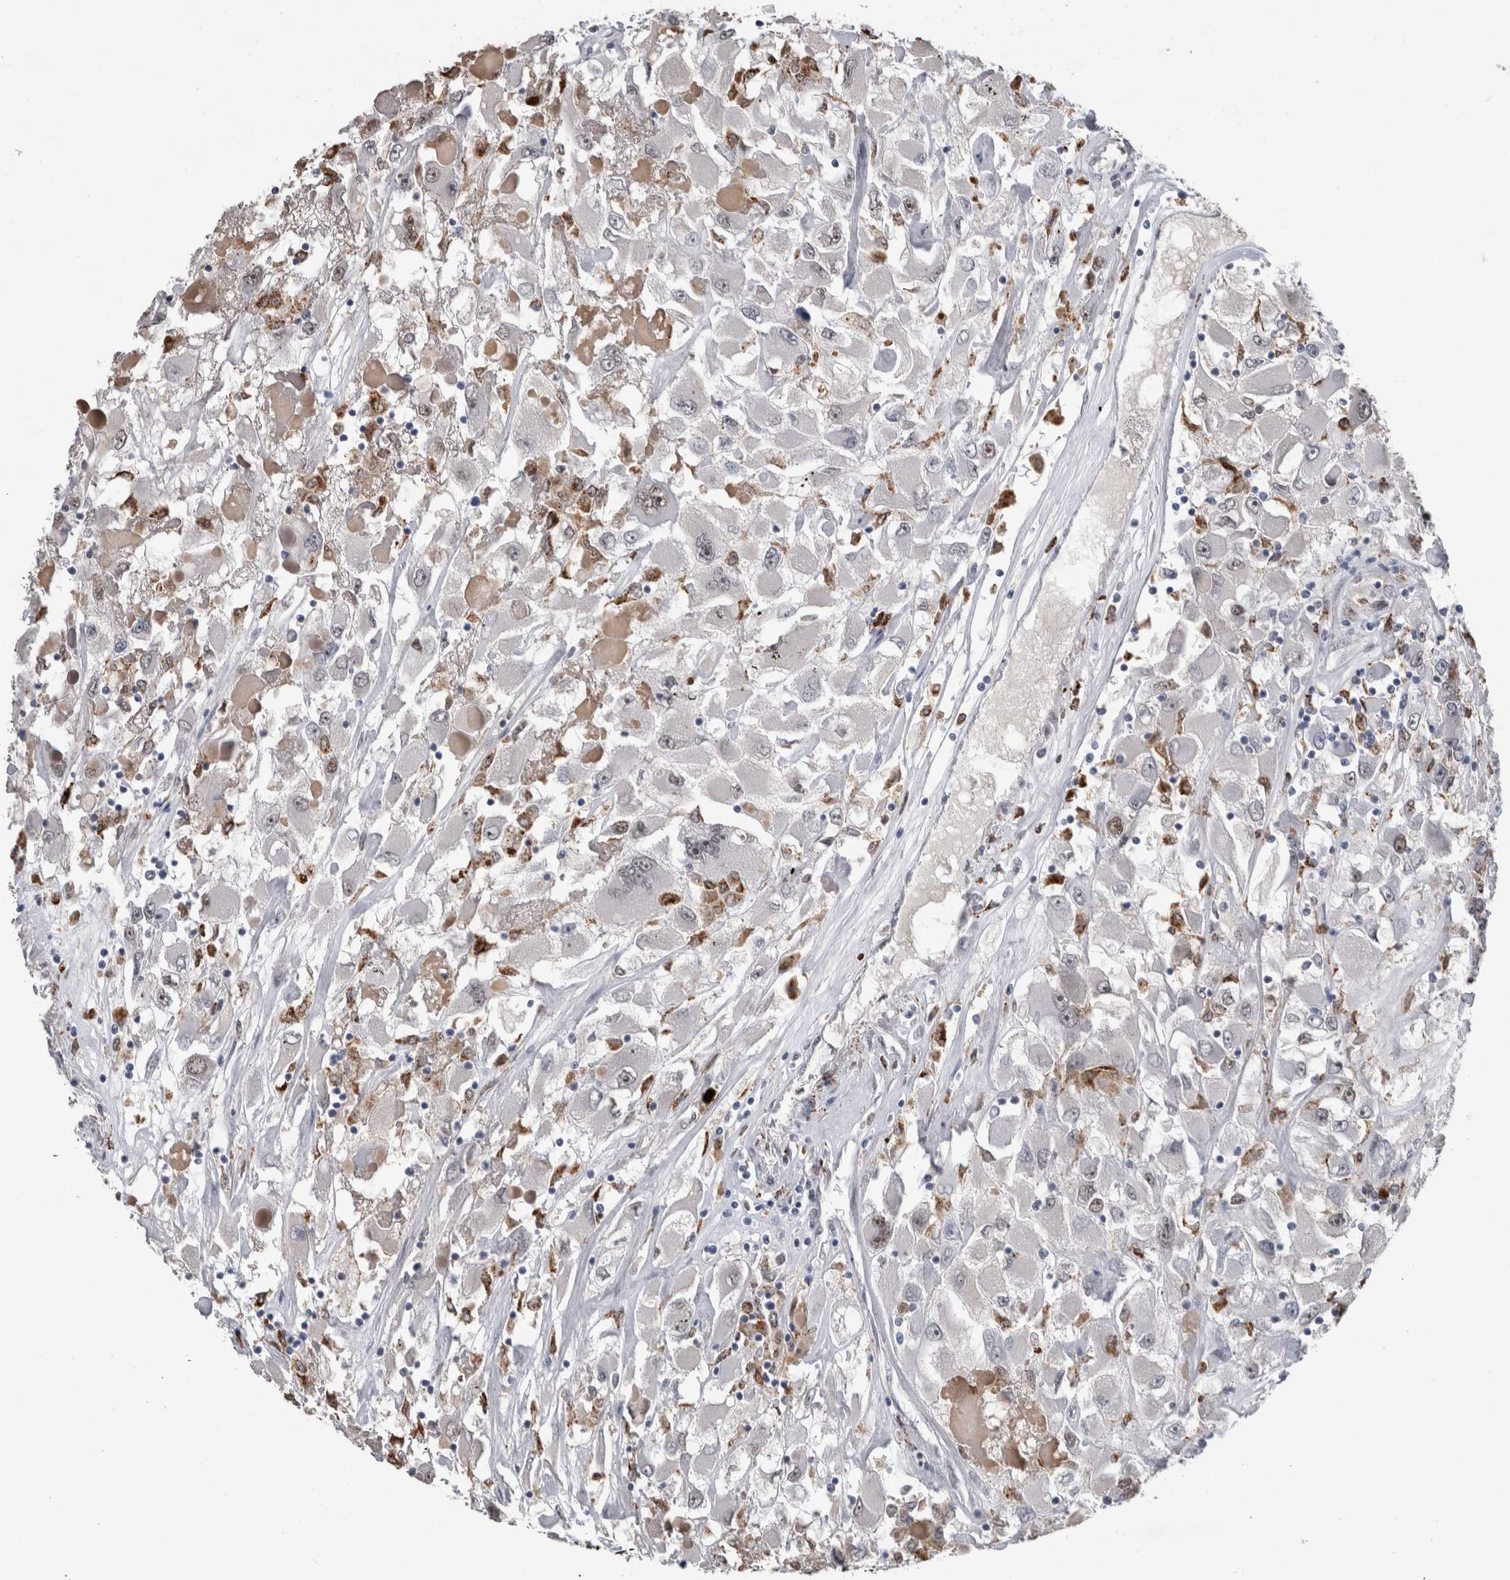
{"staining": {"intensity": "weak", "quantity": "<25%", "location": "nuclear"}, "tissue": "renal cancer", "cell_type": "Tumor cells", "image_type": "cancer", "snomed": [{"axis": "morphology", "description": "Adenocarcinoma, NOS"}, {"axis": "topography", "description": "Kidney"}], "caption": "DAB immunohistochemical staining of human renal adenocarcinoma demonstrates no significant staining in tumor cells.", "gene": "POLD2", "patient": {"sex": "female", "age": 52}}